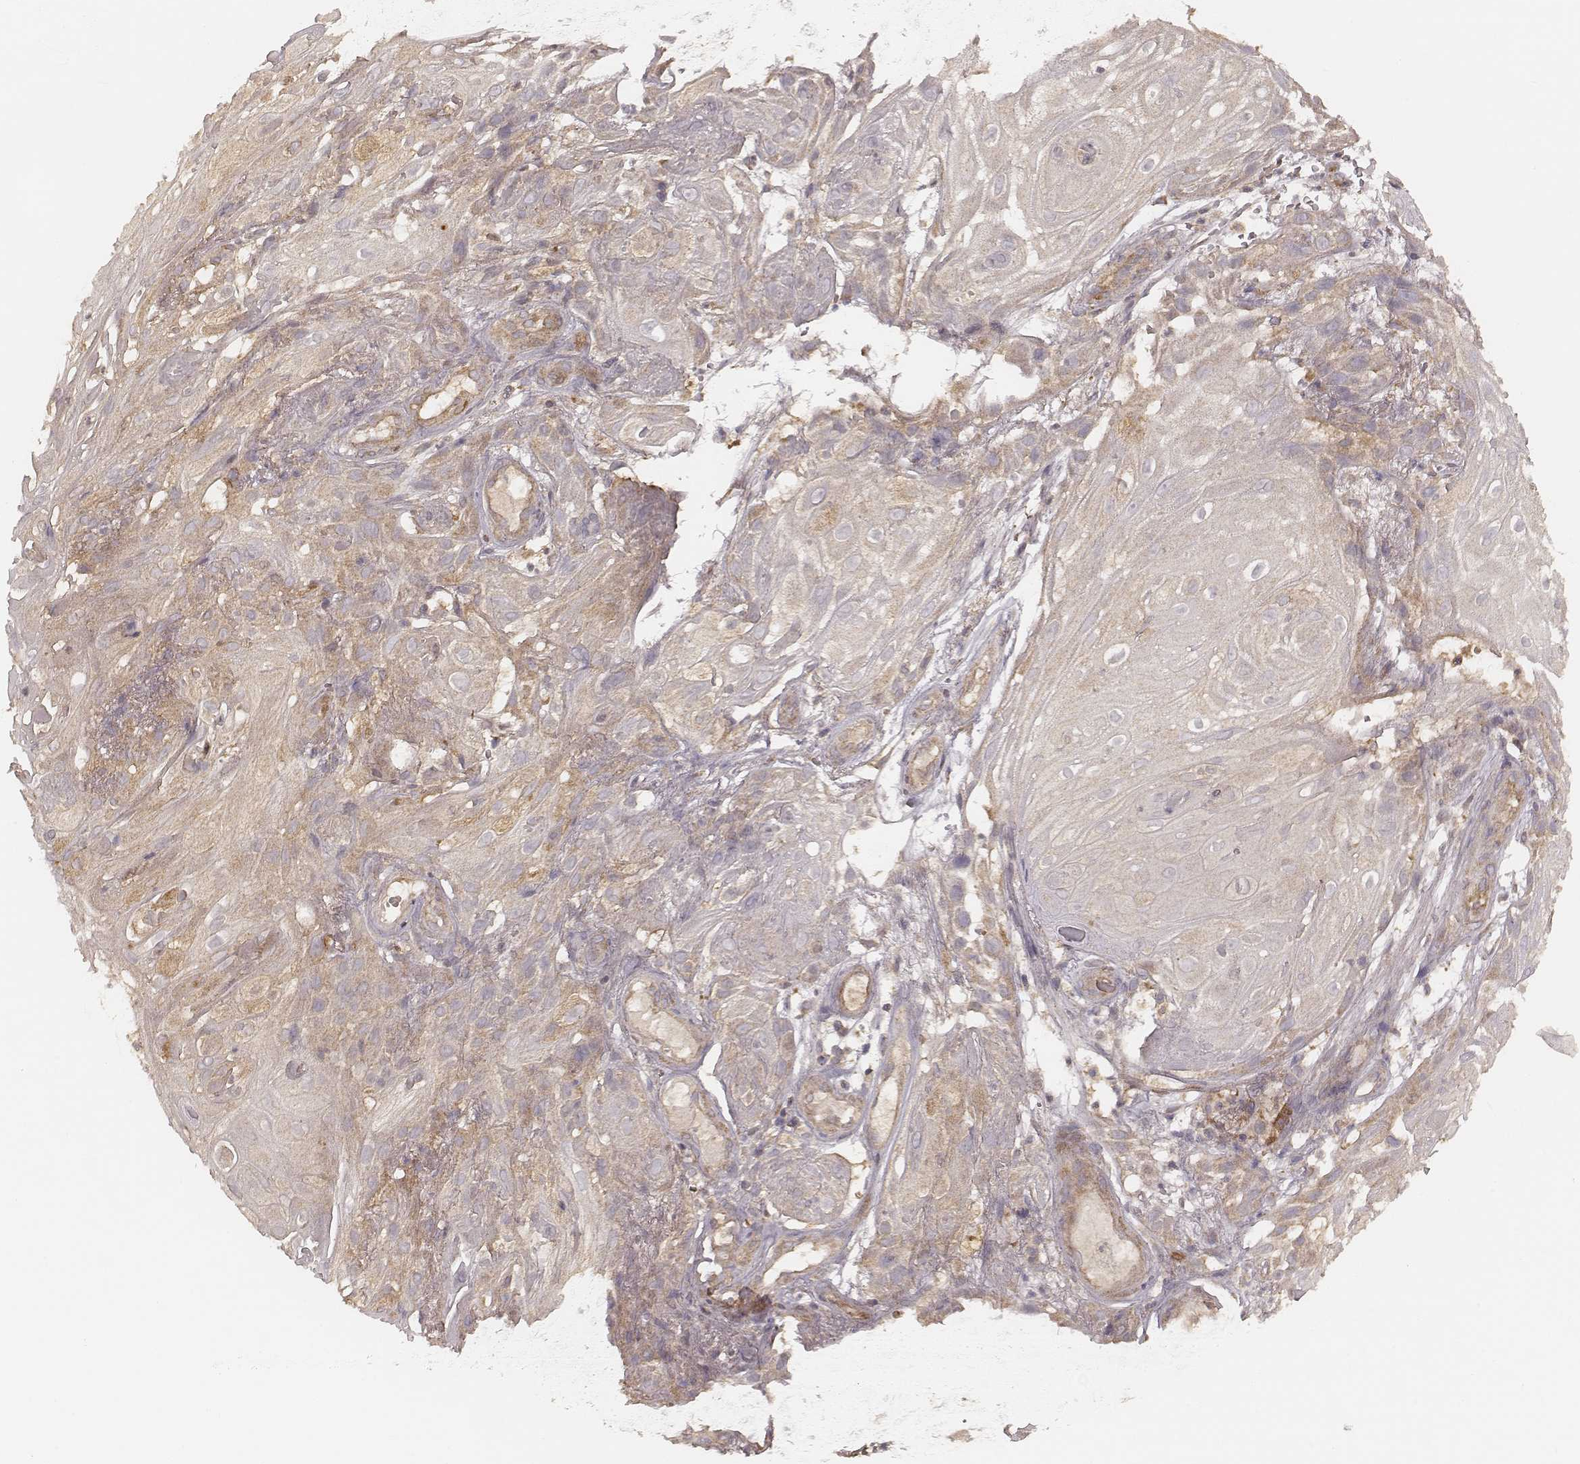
{"staining": {"intensity": "weak", "quantity": "25%-75%", "location": "cytoplasmic/membranous"}, "tissue": "skin cancer", "cell_type": "Tumor cells", "image_type": "cancer", "snomed": [{"axis": "morphology", "description": "Squamous cell carcinoma, NOS"}, {"axis": "topography", "description": "Skin"}], "caption": "Skin cancer stained with a brown dye displays weak cytoplasmic/membranous positive positivity in about 25%-75% of tumor cells.", "gene": "CARS1", "patient": {"sex": "male", "age": 62}}